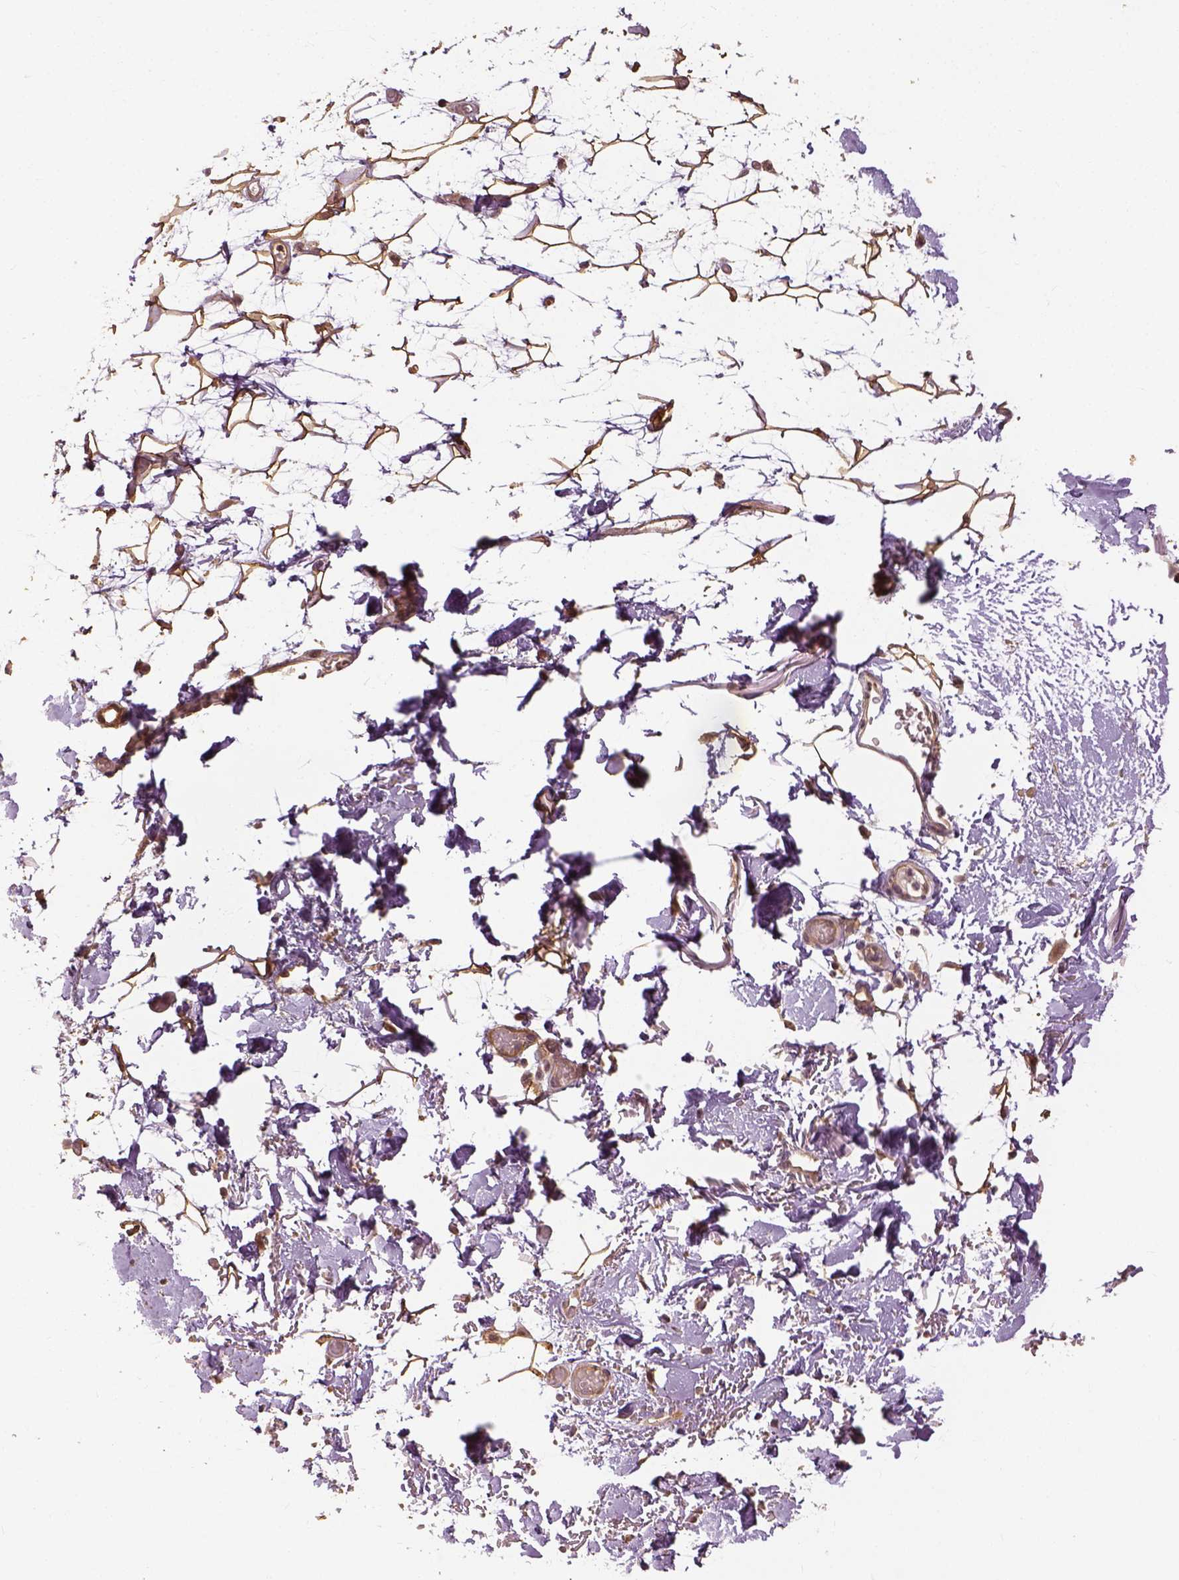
{"staining": {"intensity": "strong", "quantity": ">75%", "location": "cytoplasmic/membranous"}, "tissue": "adipose tissue", "cell_type": "Adipocytes", "image_type": "normal", "snomed": [{"axis": "morphology", "description": "Normal tissue, NOS"}, {"axis": "topography", "description": "Anal"}, {"axis": "topography", "description": "Peripheral nerve tissue"}], "caption": "Immunohistochemical staining of normal adipose tissue demonstrates >75% levels of strong cytoplasmic/membranous protein expression in about >75% of adipocytes.", "gene": "VEGFA", "patient": {"sex": "male", "age": 78}}